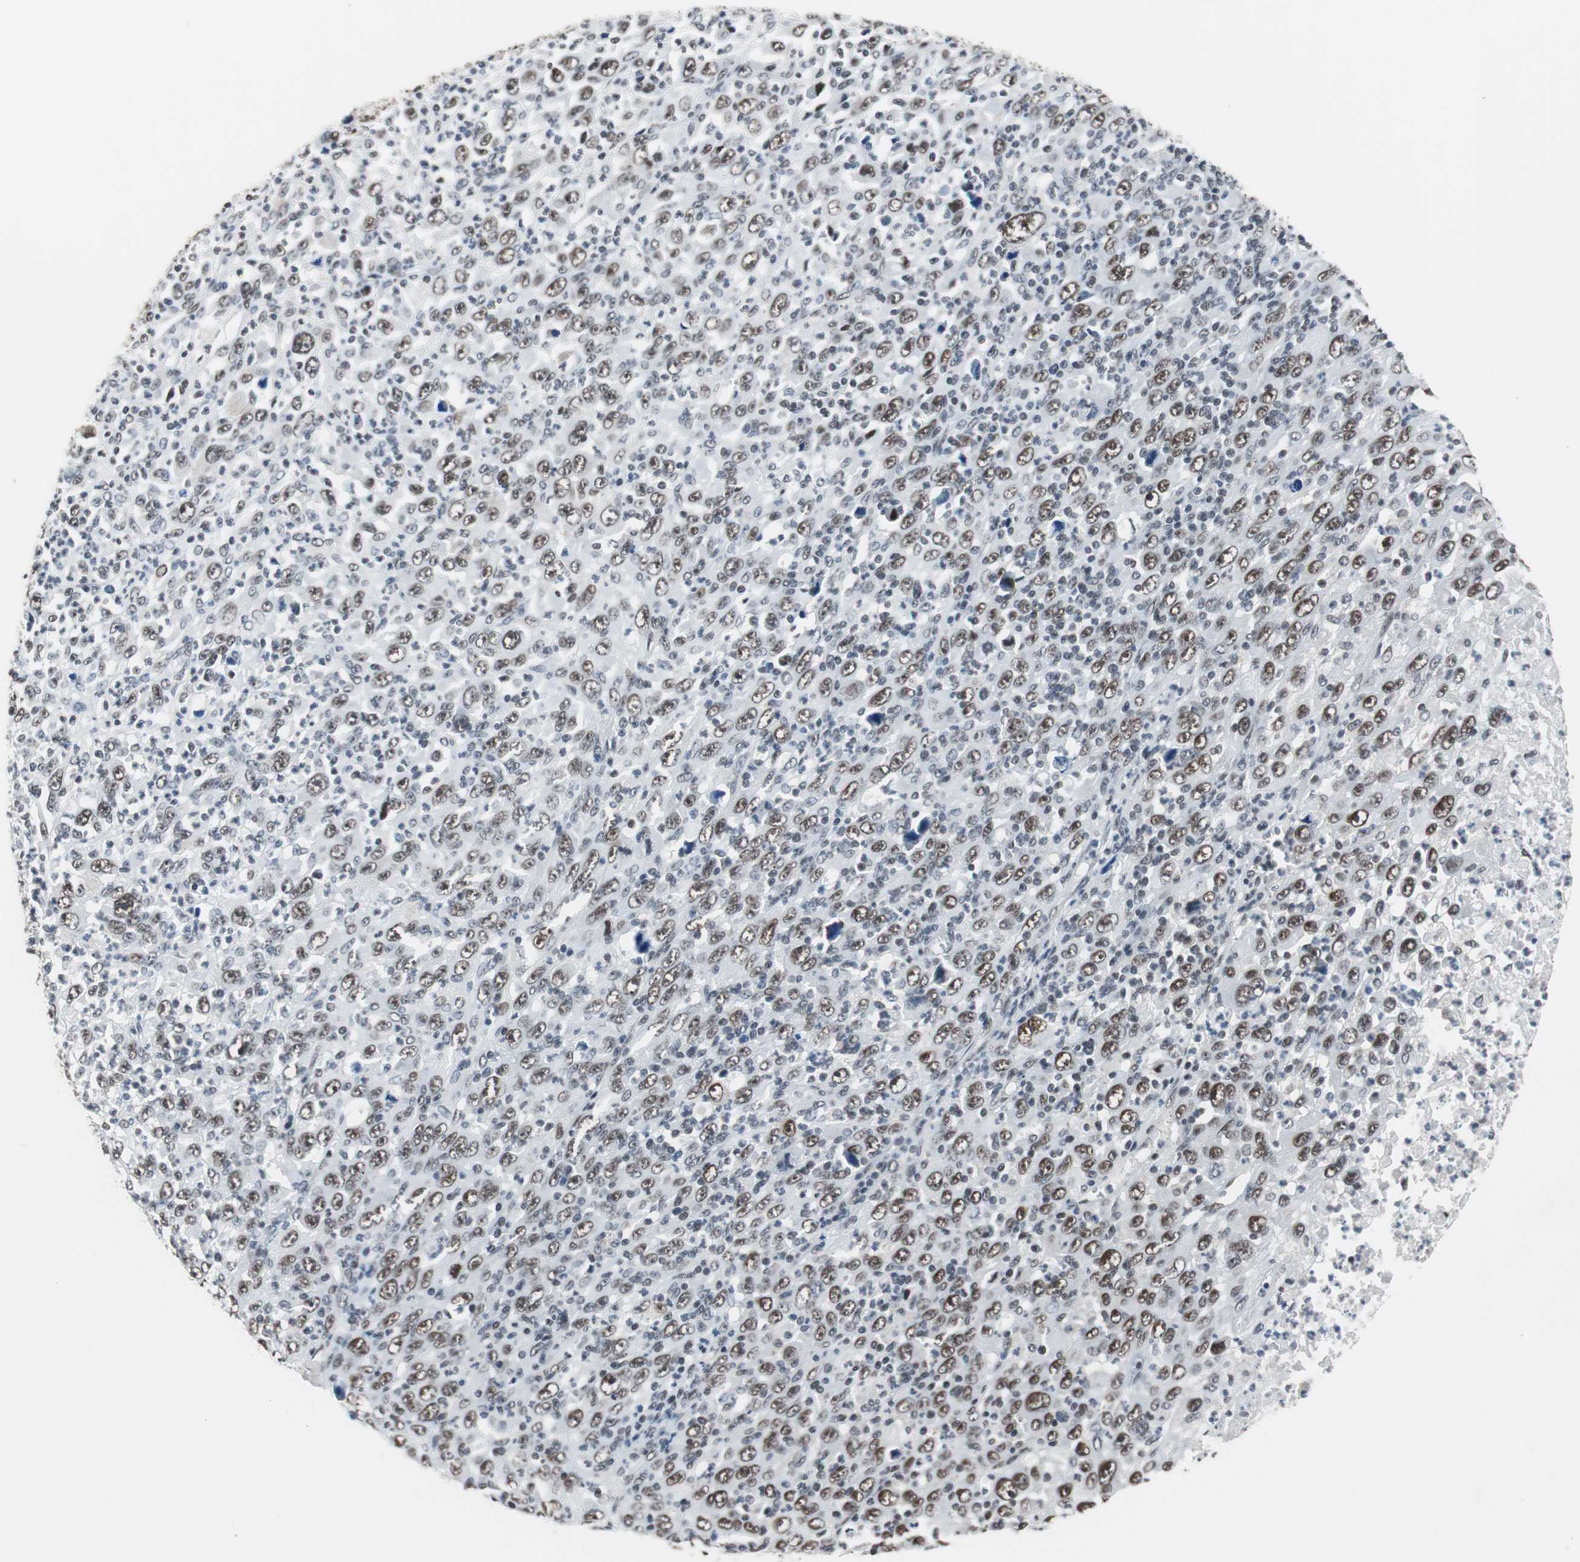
{"staining": {"intensity": "moderate", "quantity": ">75%", "location": "nuclear"}, "tissue": "melanoma", "cell_type": "Tumor cells", "image_type": "cancer", "snomed": [{"axis": "morphology", "description": "Malignant melanoma, Metastatic site"}, {"axis": "topography", "description": "Skin"}], "caption": "Malignant melanoma (metastatic site) stained with immunohistochemistry displays moderate nuclear staining in about >75% of tumor cells.", "gene": "TAF7", "patient": {"sex": "female", "age": 56}}